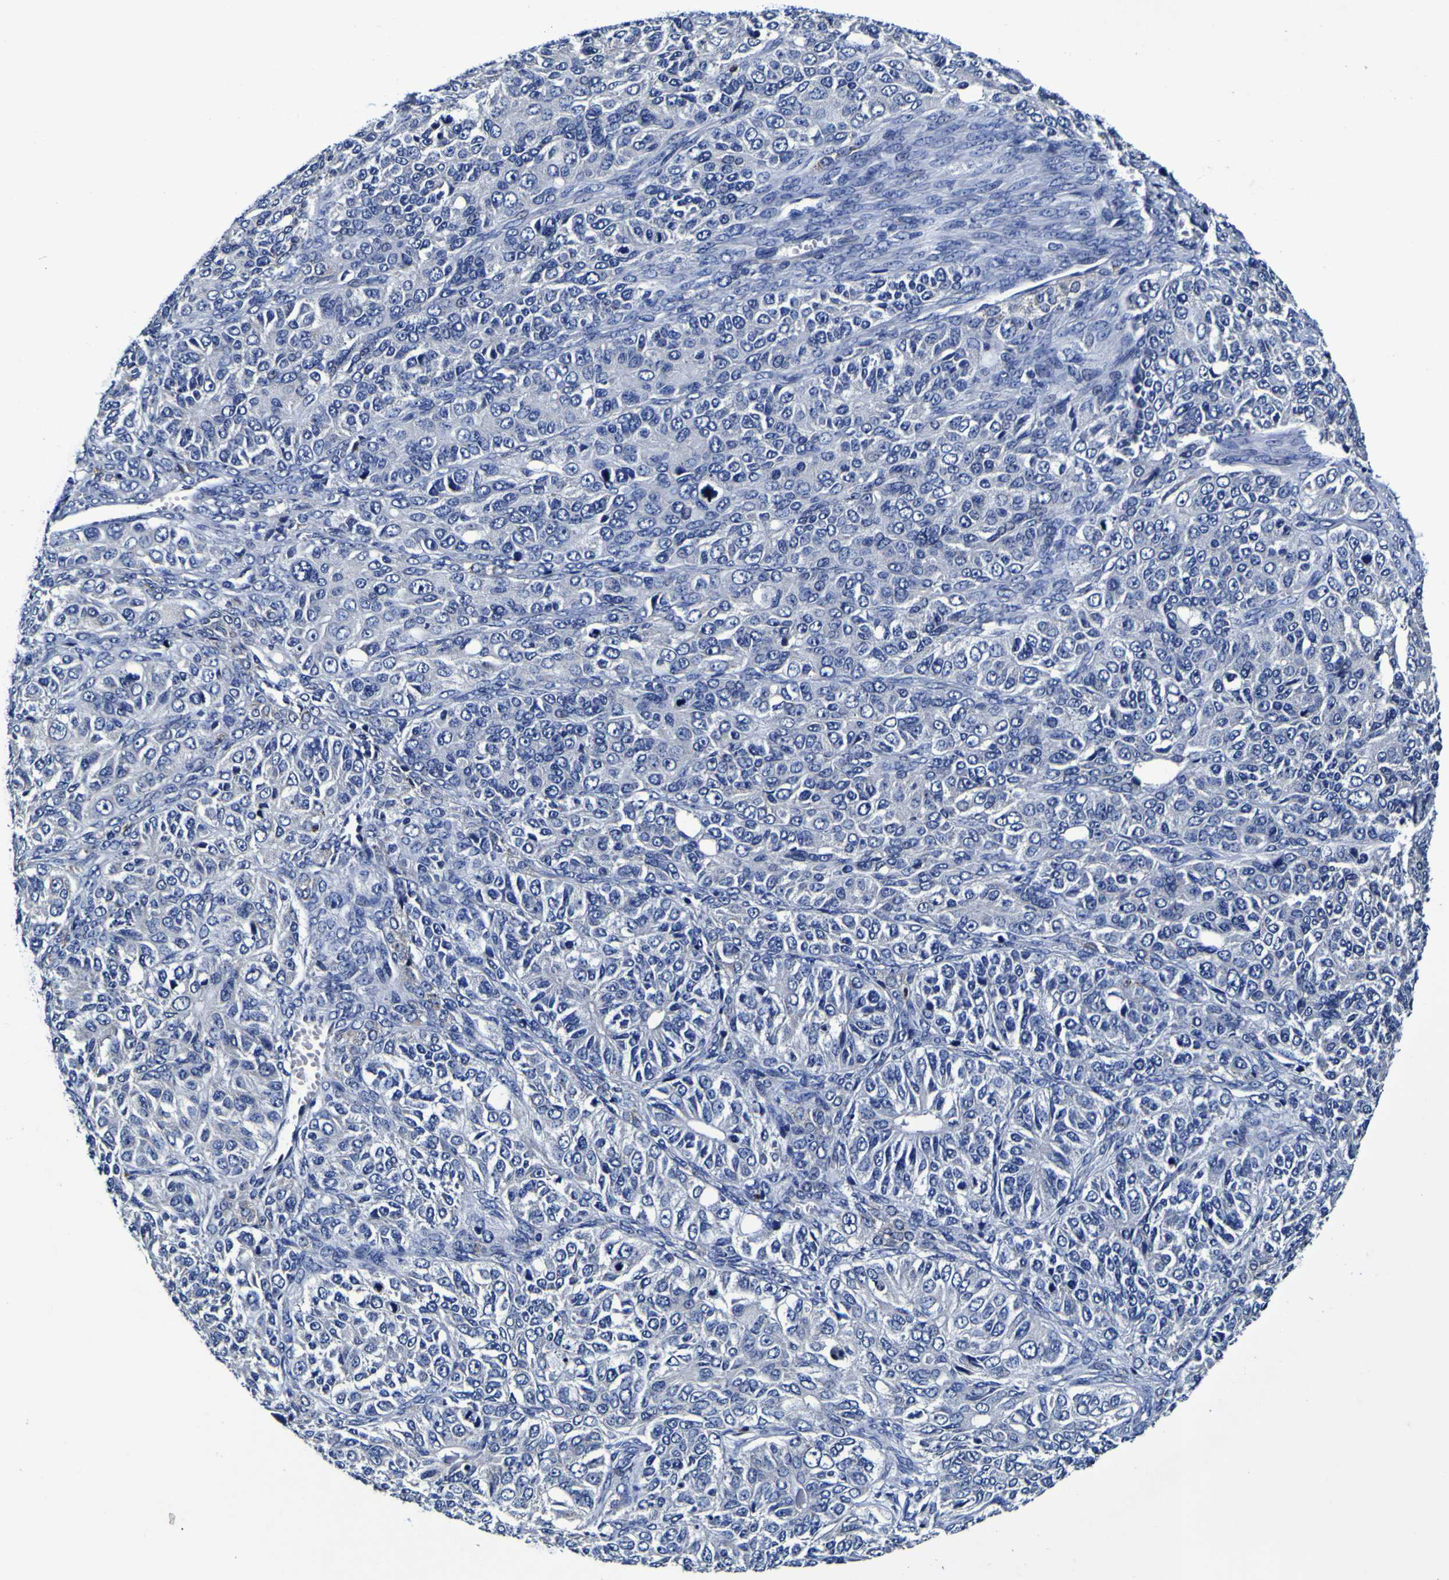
{"staining": {"intensity": "negative", "quantity": "none", "location": "none"}, "tissue": "ovarian cancer", "cell_type": "Tumor cells", "image_type": "cancer", "snomed": [{"axis": "morphology", "description": "Carcinoma, endometroid"}, {"axis": "topography", "description": "Ovary"}], "caption": "A high-resolution micrograph shows immunohistochemistry (IHC) staining of ovarian cancer, which exhibits no significant positivity in tumor cells.", "gene": "PANK4", "patient": {"sex": "female", "age": 51}}